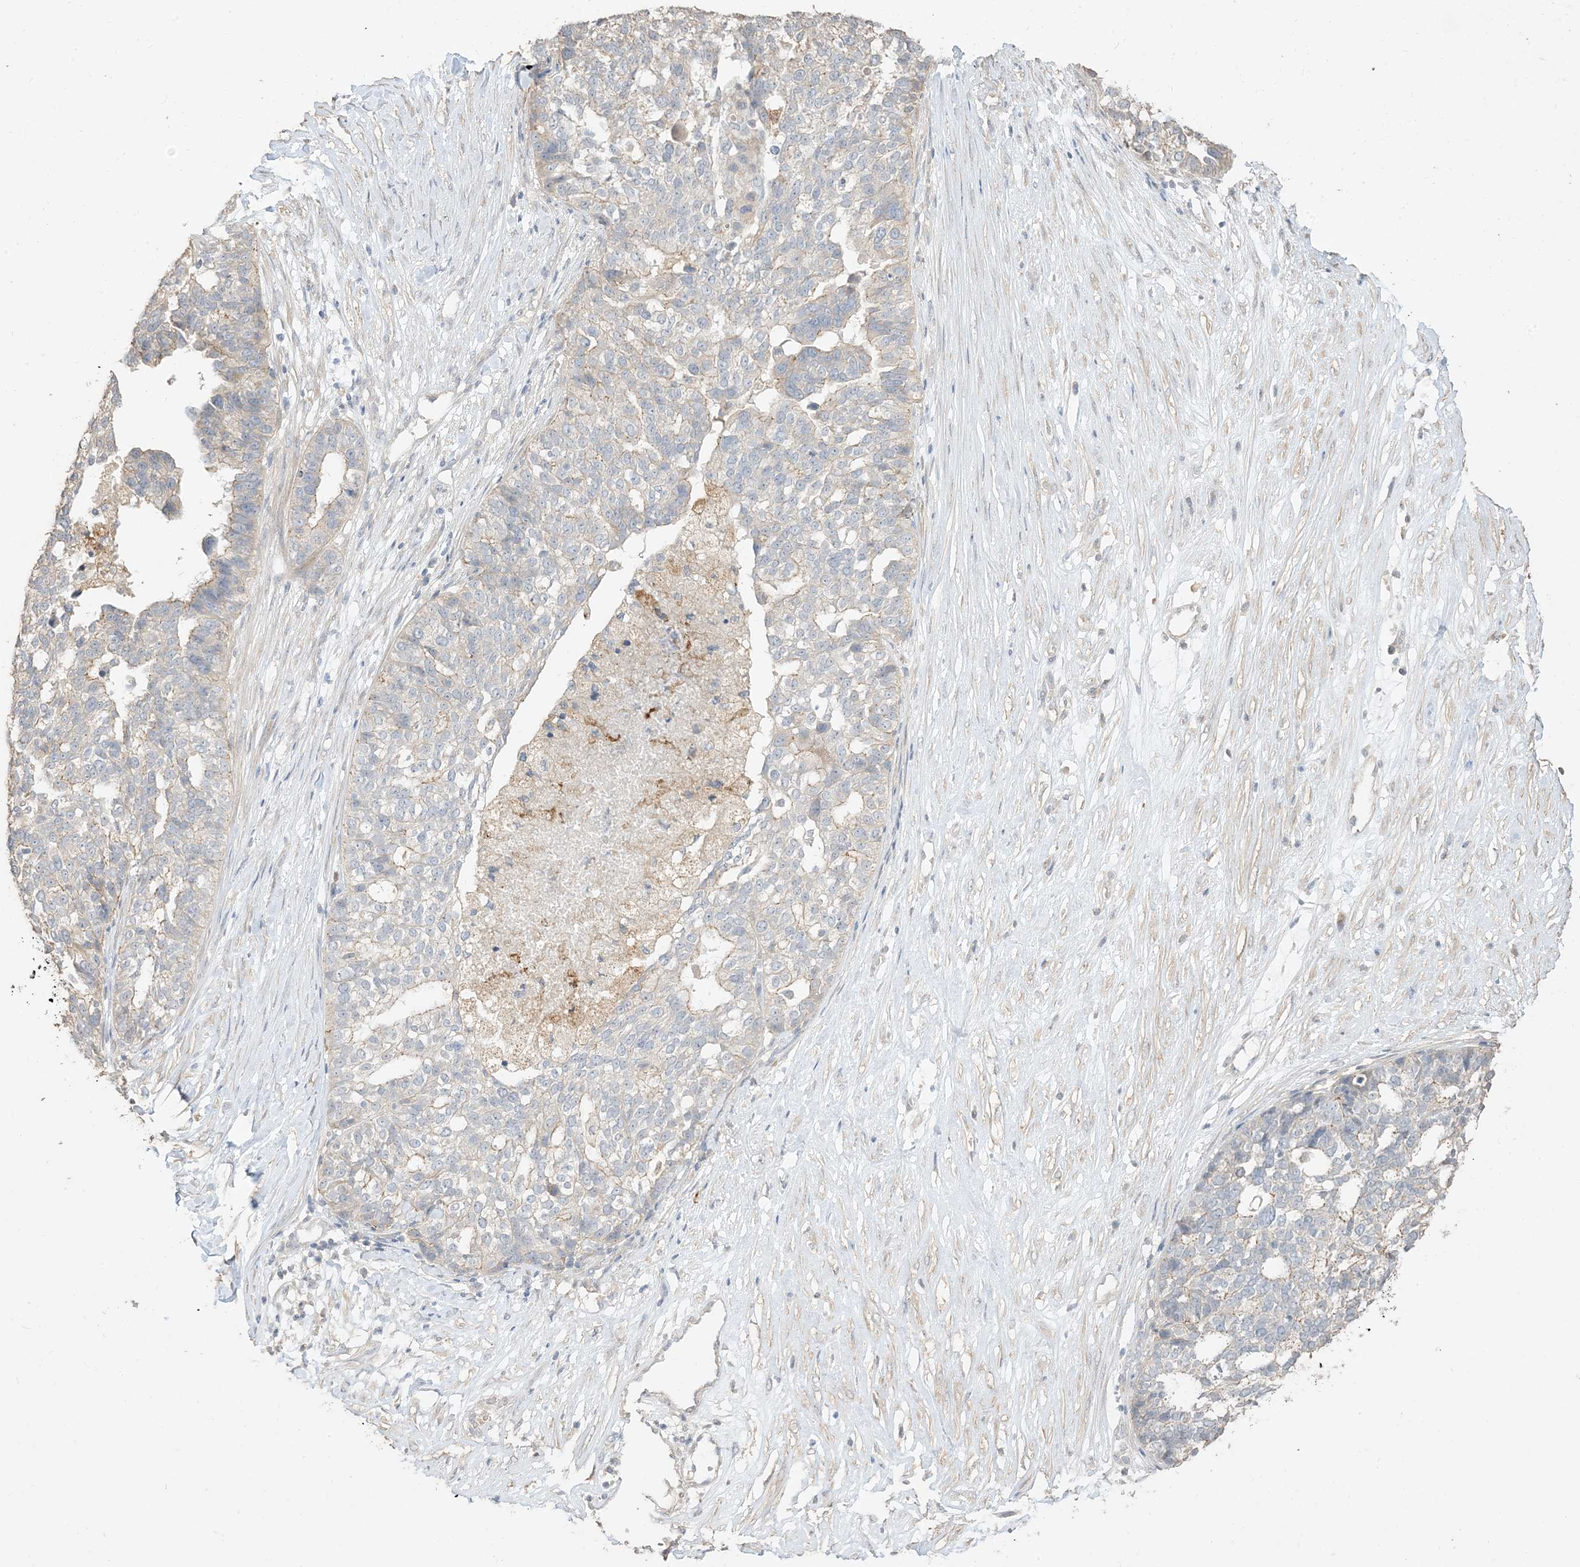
{"staining": {"intensity": "negative", "quantity": "none", "location": "none"}, "tissue": "ovarian cancer", "cell_type": "Tumor cells", "image_type": "cancer", "snomed": [{"axis": "morphology", "description": "Cystadenocarcinoma, serous, NOS"}, {"axis": "topography", "description": "Ovary"}], "caption": "This is an immunohistochemistry (IHC) micrograph of serous cystadenocarcinoma (ovarian). There is no staining in tumor cells.", "gene": "RNF175", "patient": {"sex": "female", "age": 59}}